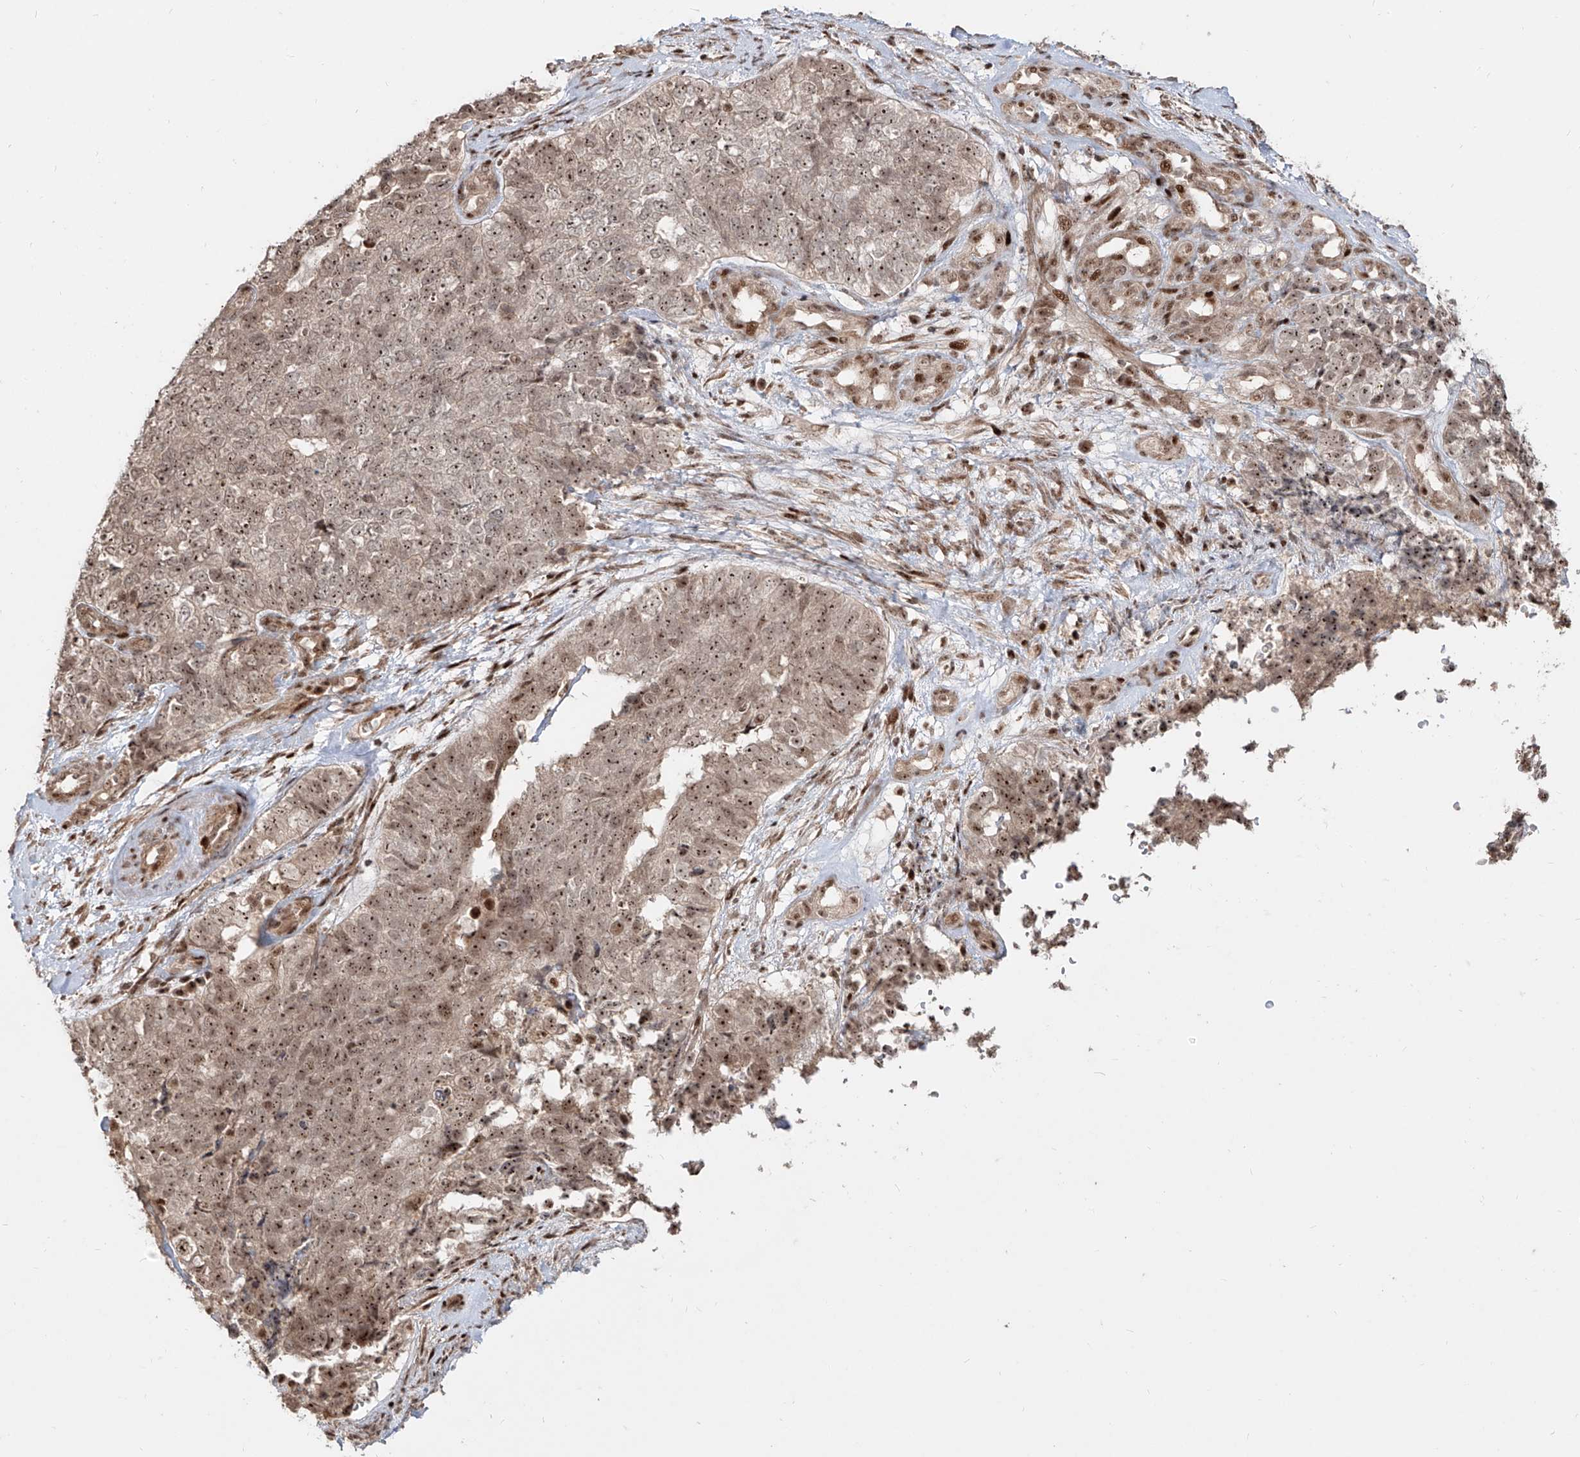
{"staining": {"intensity": "moderate", "quantity": ">75%", "location": "nuclear"}, "tissue": "cervical cancer", "cell_type": "Tumor cells", "image_type": "cancer", "snomed": [{"axis": "morphology", "description": "Squamous cell carcinoma, NOS"}, {"axis": "topography", "description": "Cervix"}], "caption": "This is a micrograph of immunohistochemistry (IHC) staining of cervical squamous cell carcinoma, which shows moderate positivity in the nuclear of tumor cells.", "gene": "ZNF710", "patient": {"sex": "female", "age": 63}}